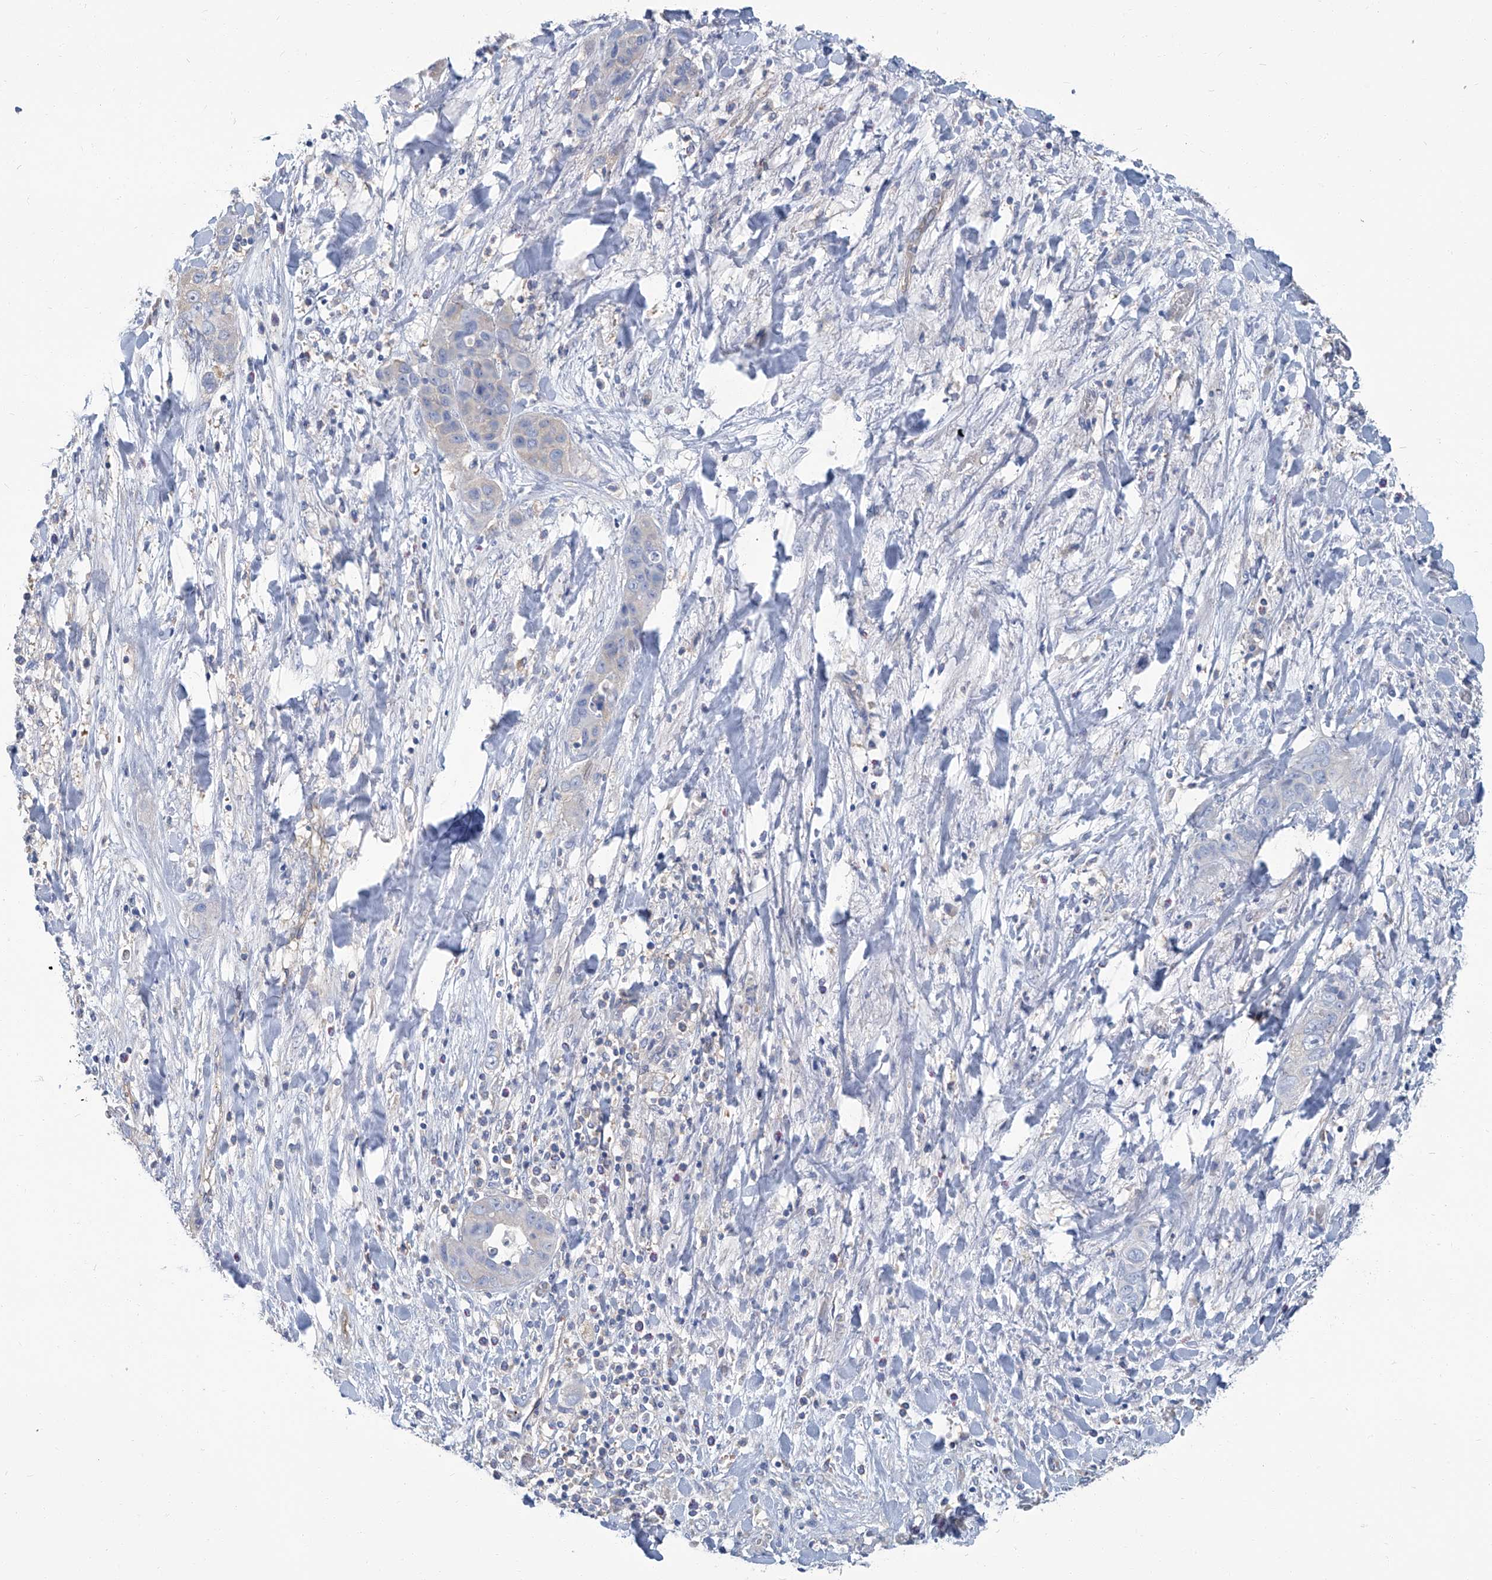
{"staining": {"intensity": "negative", "quantity": "none", "location": "none"}, "tissue": "liver cancer", "cell_type": "Tumor cells", "image_type": "cancer", "snomed": [{"axis": "morphology", "description": "Cholangiocarcinoma"}, {"axis": "topography", "description": "Liver"}], "caption": "Tumor cells show no significant staining in cholangiocarcinoma (liver).", "gene": "PFKL", "patient": {"sex": "female", "age": 52}}